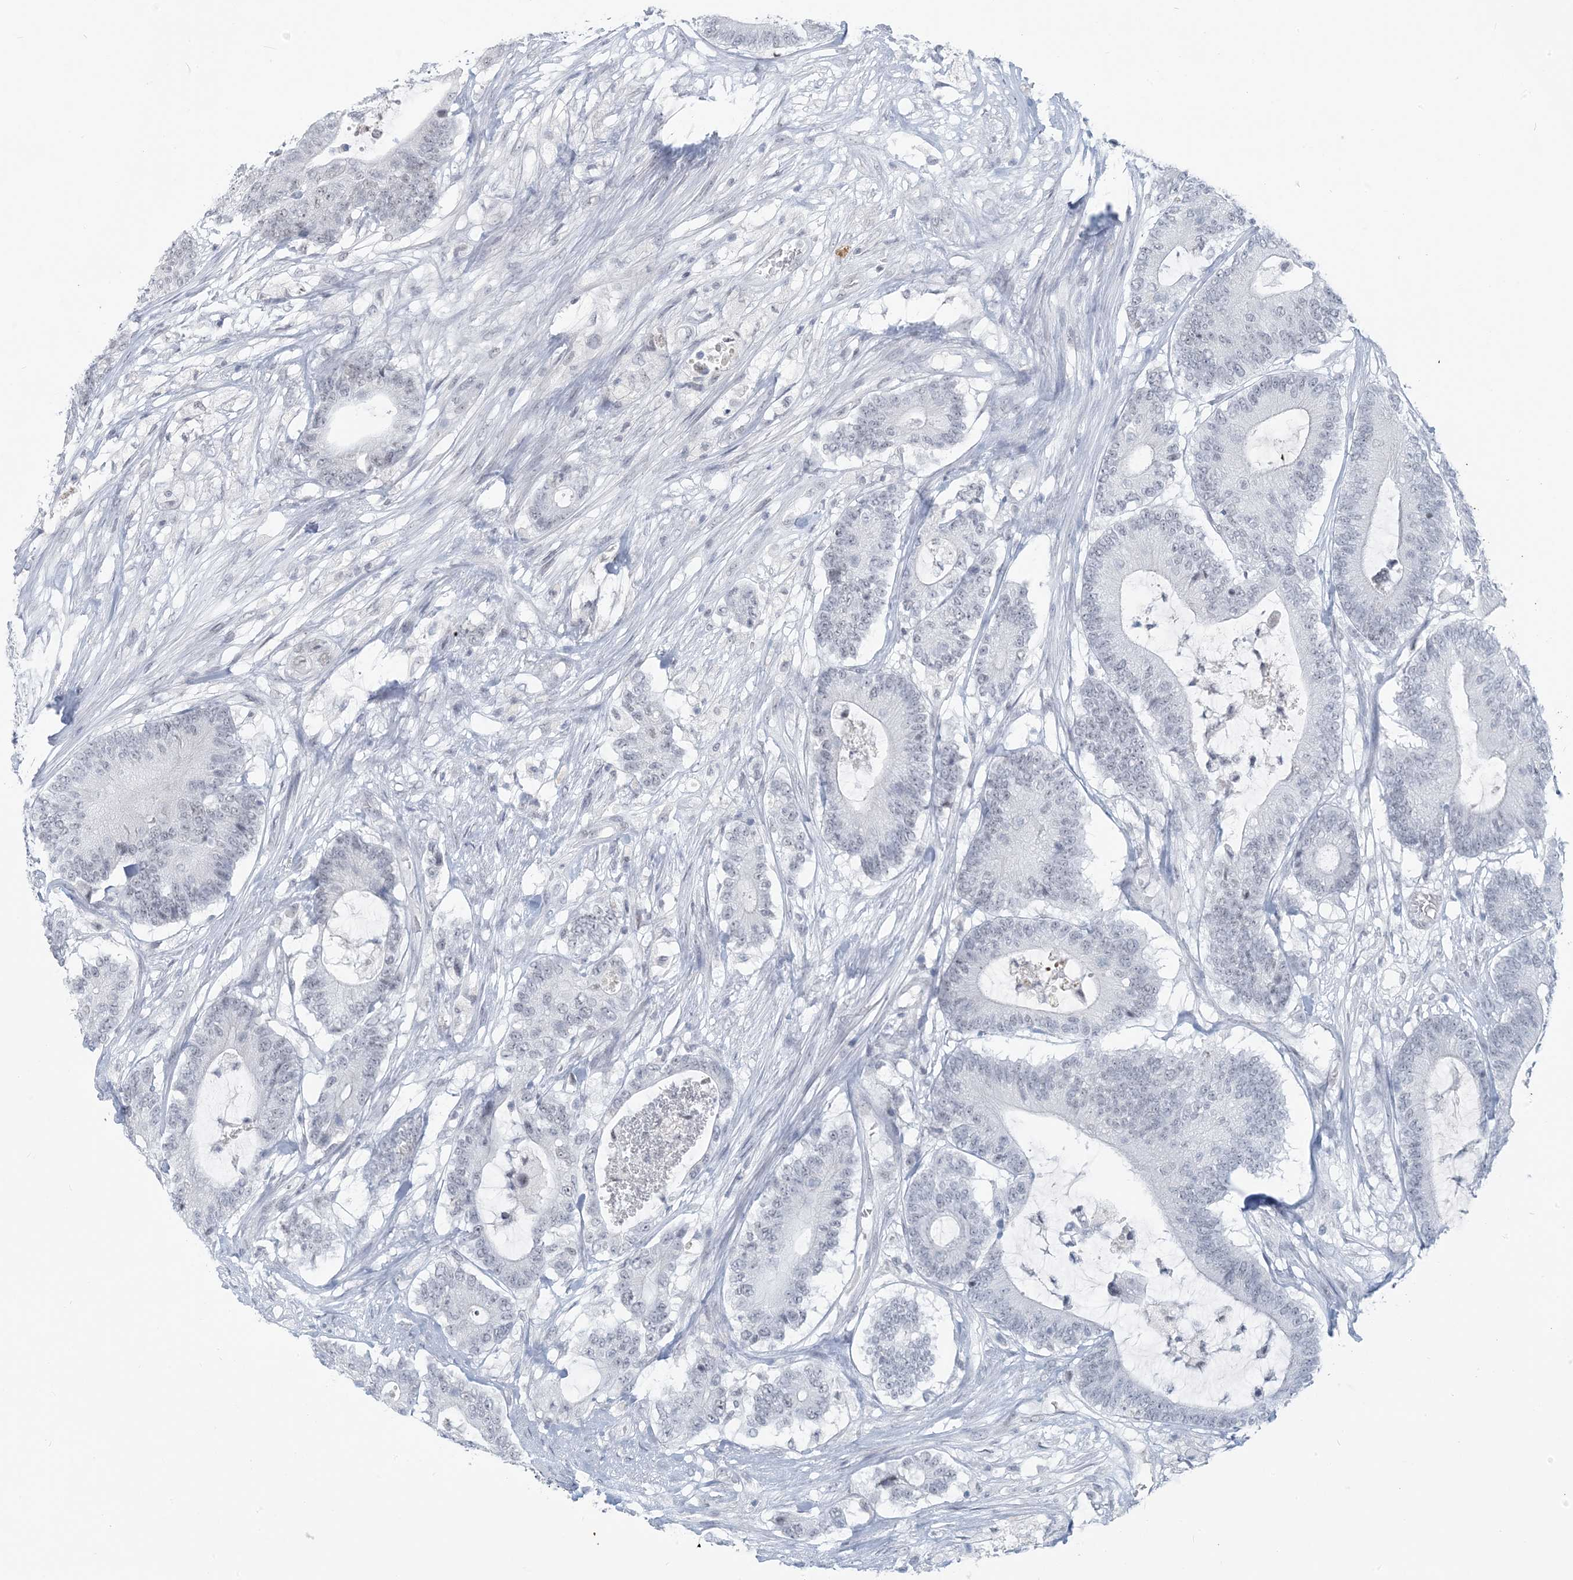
{"staining": {"intensity": "negative", "quantity": "none", "location": "none"}, "tissue": "colorectal cancer", "cell_type": "Tumor cells", "image_type": "cancer", "snomed": [{"axis": "morphology", "description": "Adenocarcinoma, NOS"}, {"axis": "topography", "description": "Colon"}], "caption": "The IHC image has no significant staining in tumor cells of colorectal cancer (adenocarcinoma) tissue.", "gene": "SCML1", "patient": {"sex": "female", "age": 84}}